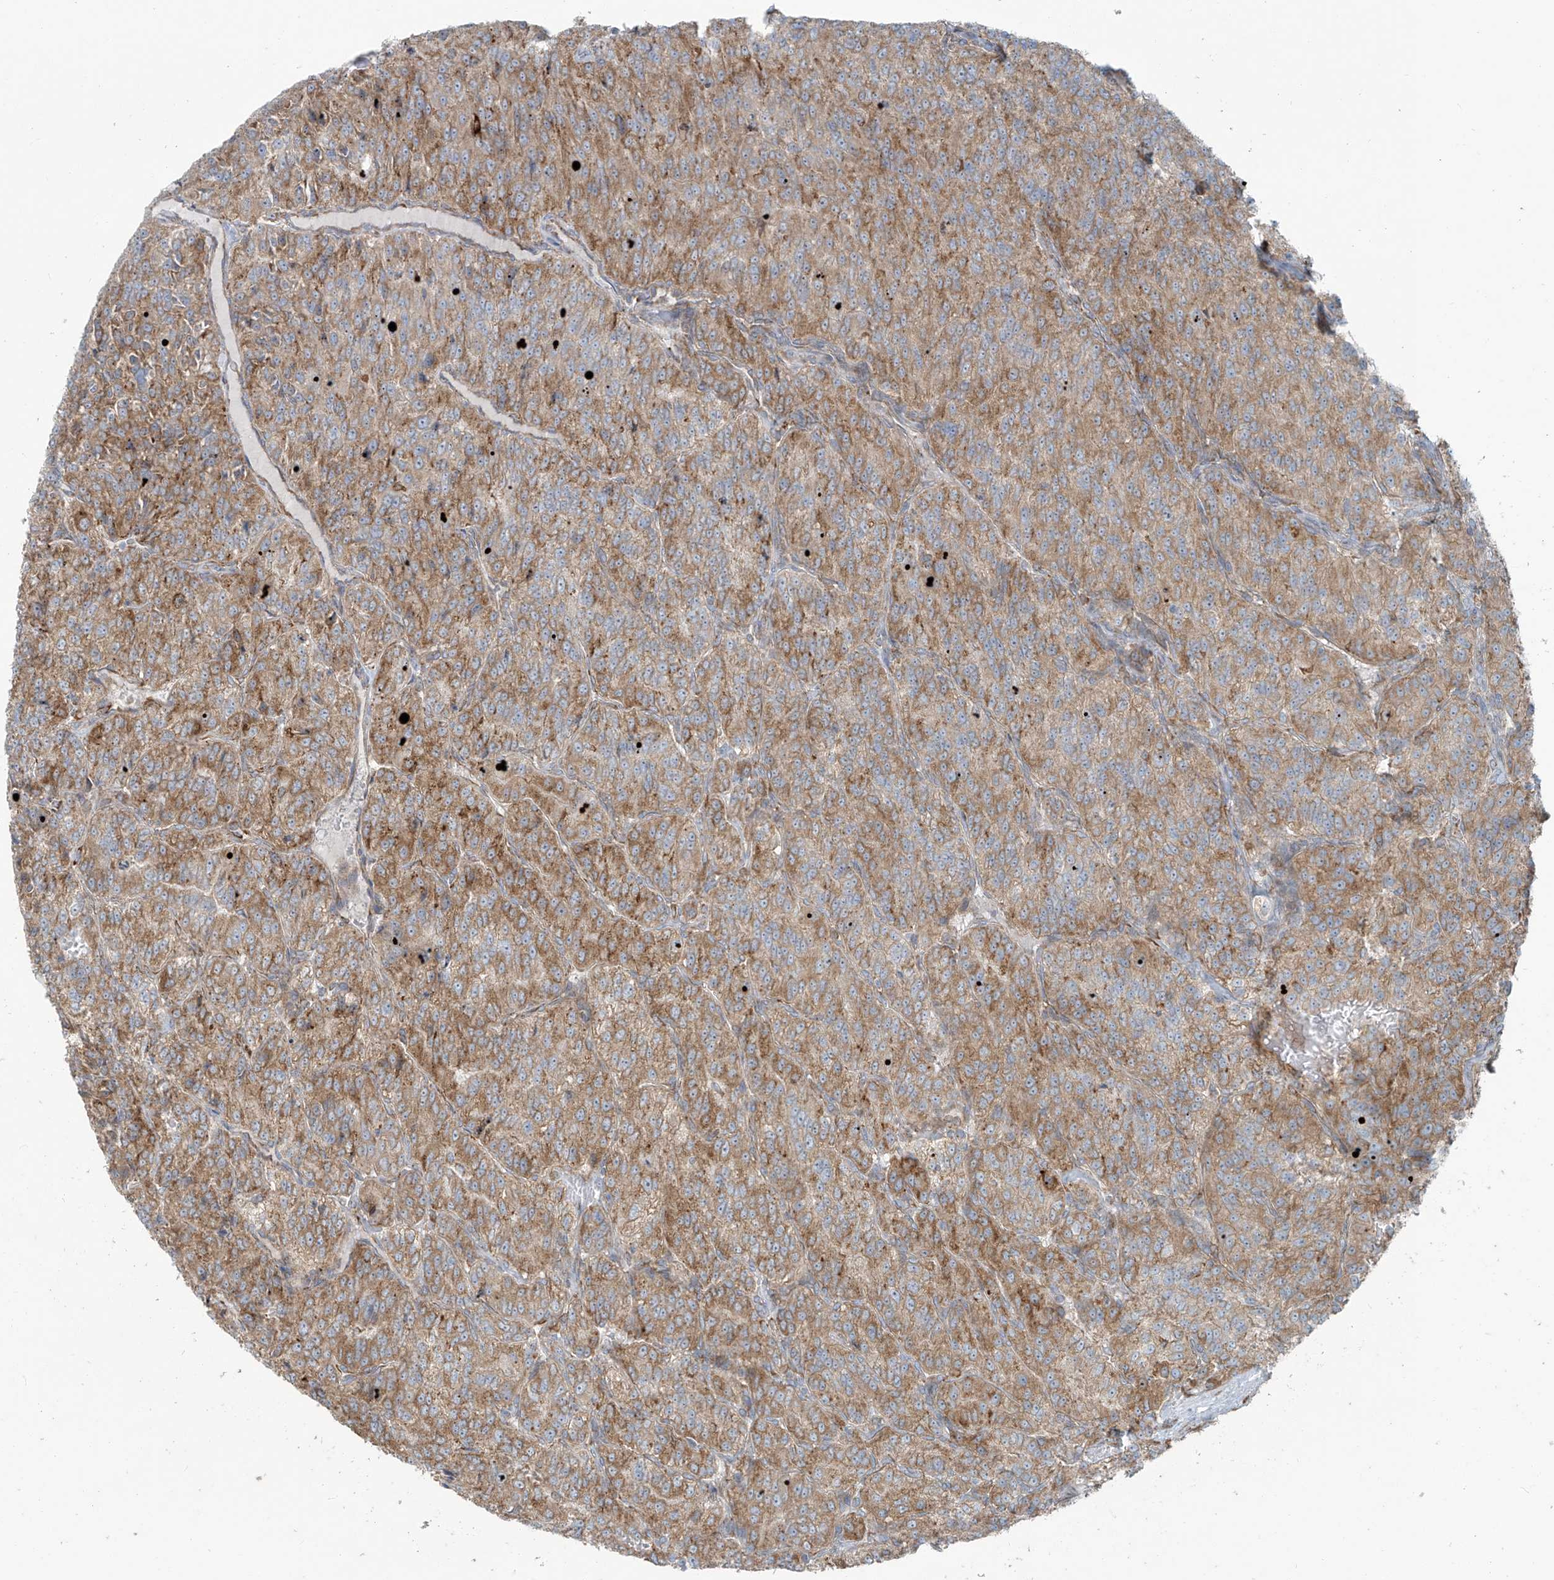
{"staining": {"intensity": "moderate", "quantity": ">75%", "location": "cytoplasmic/membranous"}, "tissue": "renal cancer", "cell_type": "Tumor cells", "image_type": "cancer", "snomed": [{"axis": "morphology", "description": "Adenocarcinoma, NOS"}, {"axis": "topography", "description": "Kidney"}], "caption": "The image demonstrates staining of adenocarcinoma (renal), revealing moderate cytoplasmic/membranous protein expression (brown color) within tumor cells.", "gene": "KATNIP", "patient": {"sex": "female", "age": 63}}